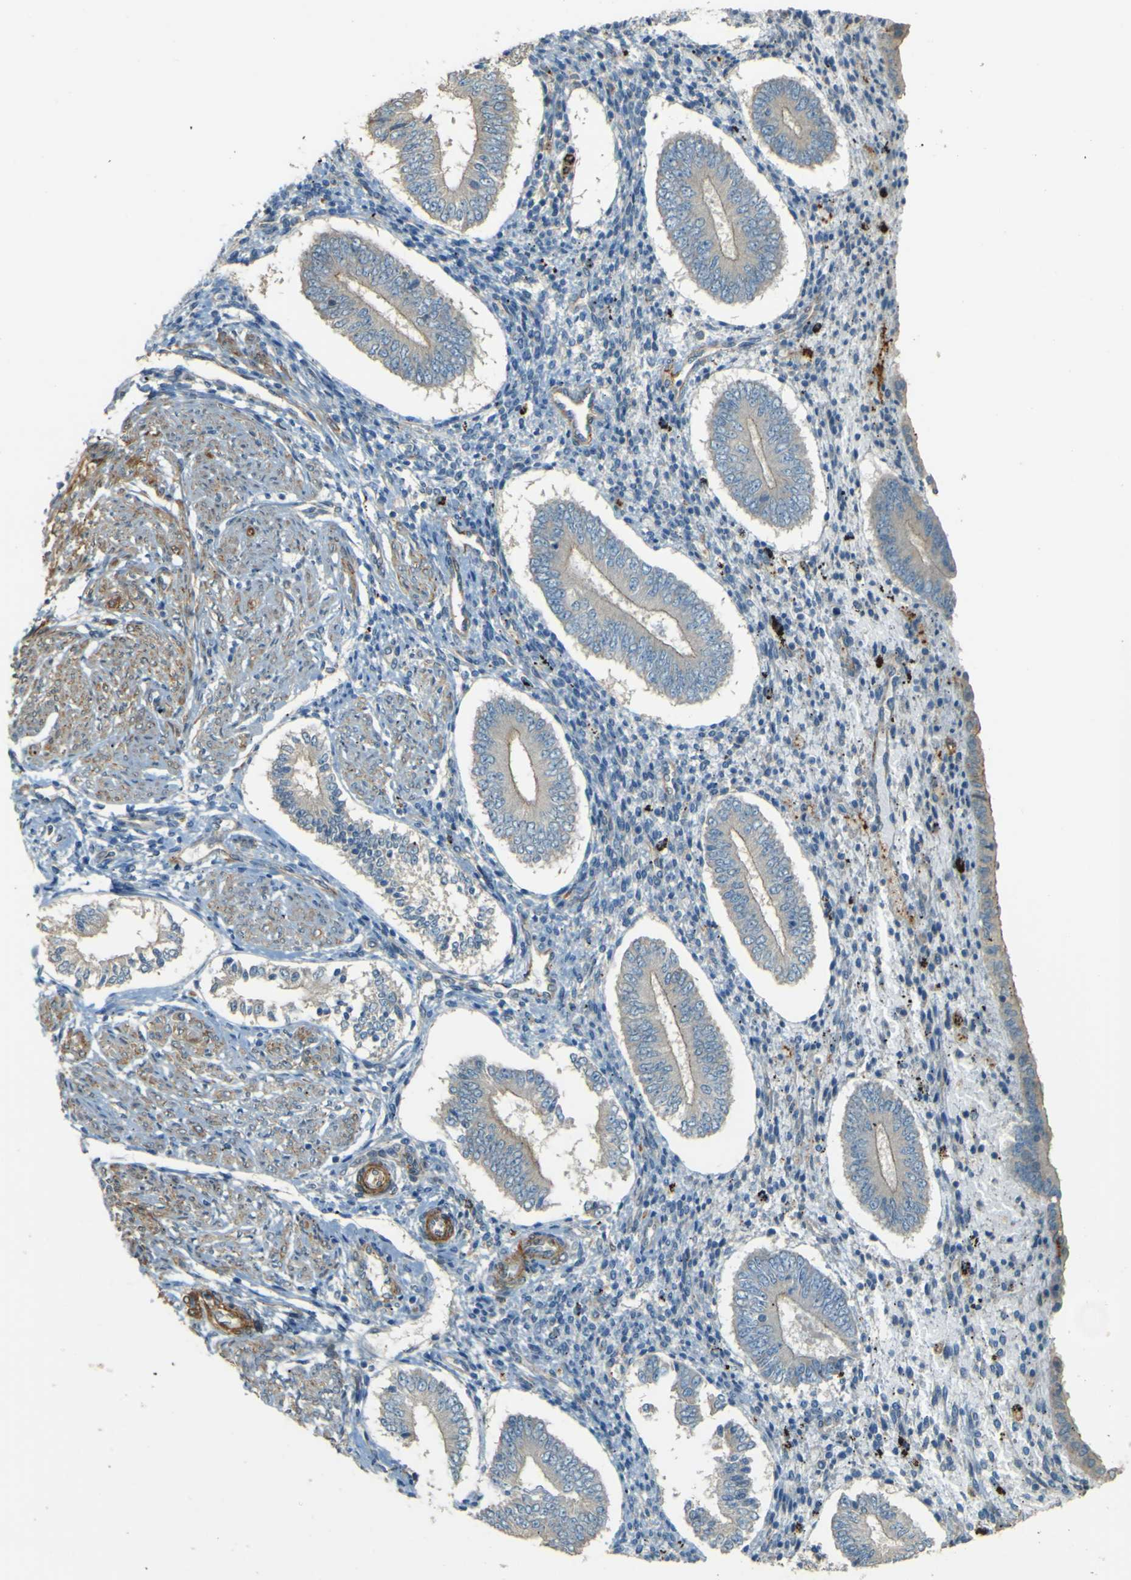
{"staining": {"intensity": "weak", "quantity": "<25%", "location": "cytoplasmic/membranous"}, "tissue": "endometrium", "cell_type": "Cells in endometrial stroma", "image_type": "normal", "snomed": [{"axis": "morphology", "description": "Normal tissue, NOS"}, {"axis": "topography", "description": "Endometrium"}], "caption": "Immunohistochemical staining of normal human endometrium shows no significant expression in cells in endometrial stroma. (DAB (3,3'-diaminobenzidine) immunohistochemistry (IHC) visualized using brightfield microscopy, high magnification).", "gene": "NEXN", "patient": {"sex": "female", "age": 42}}